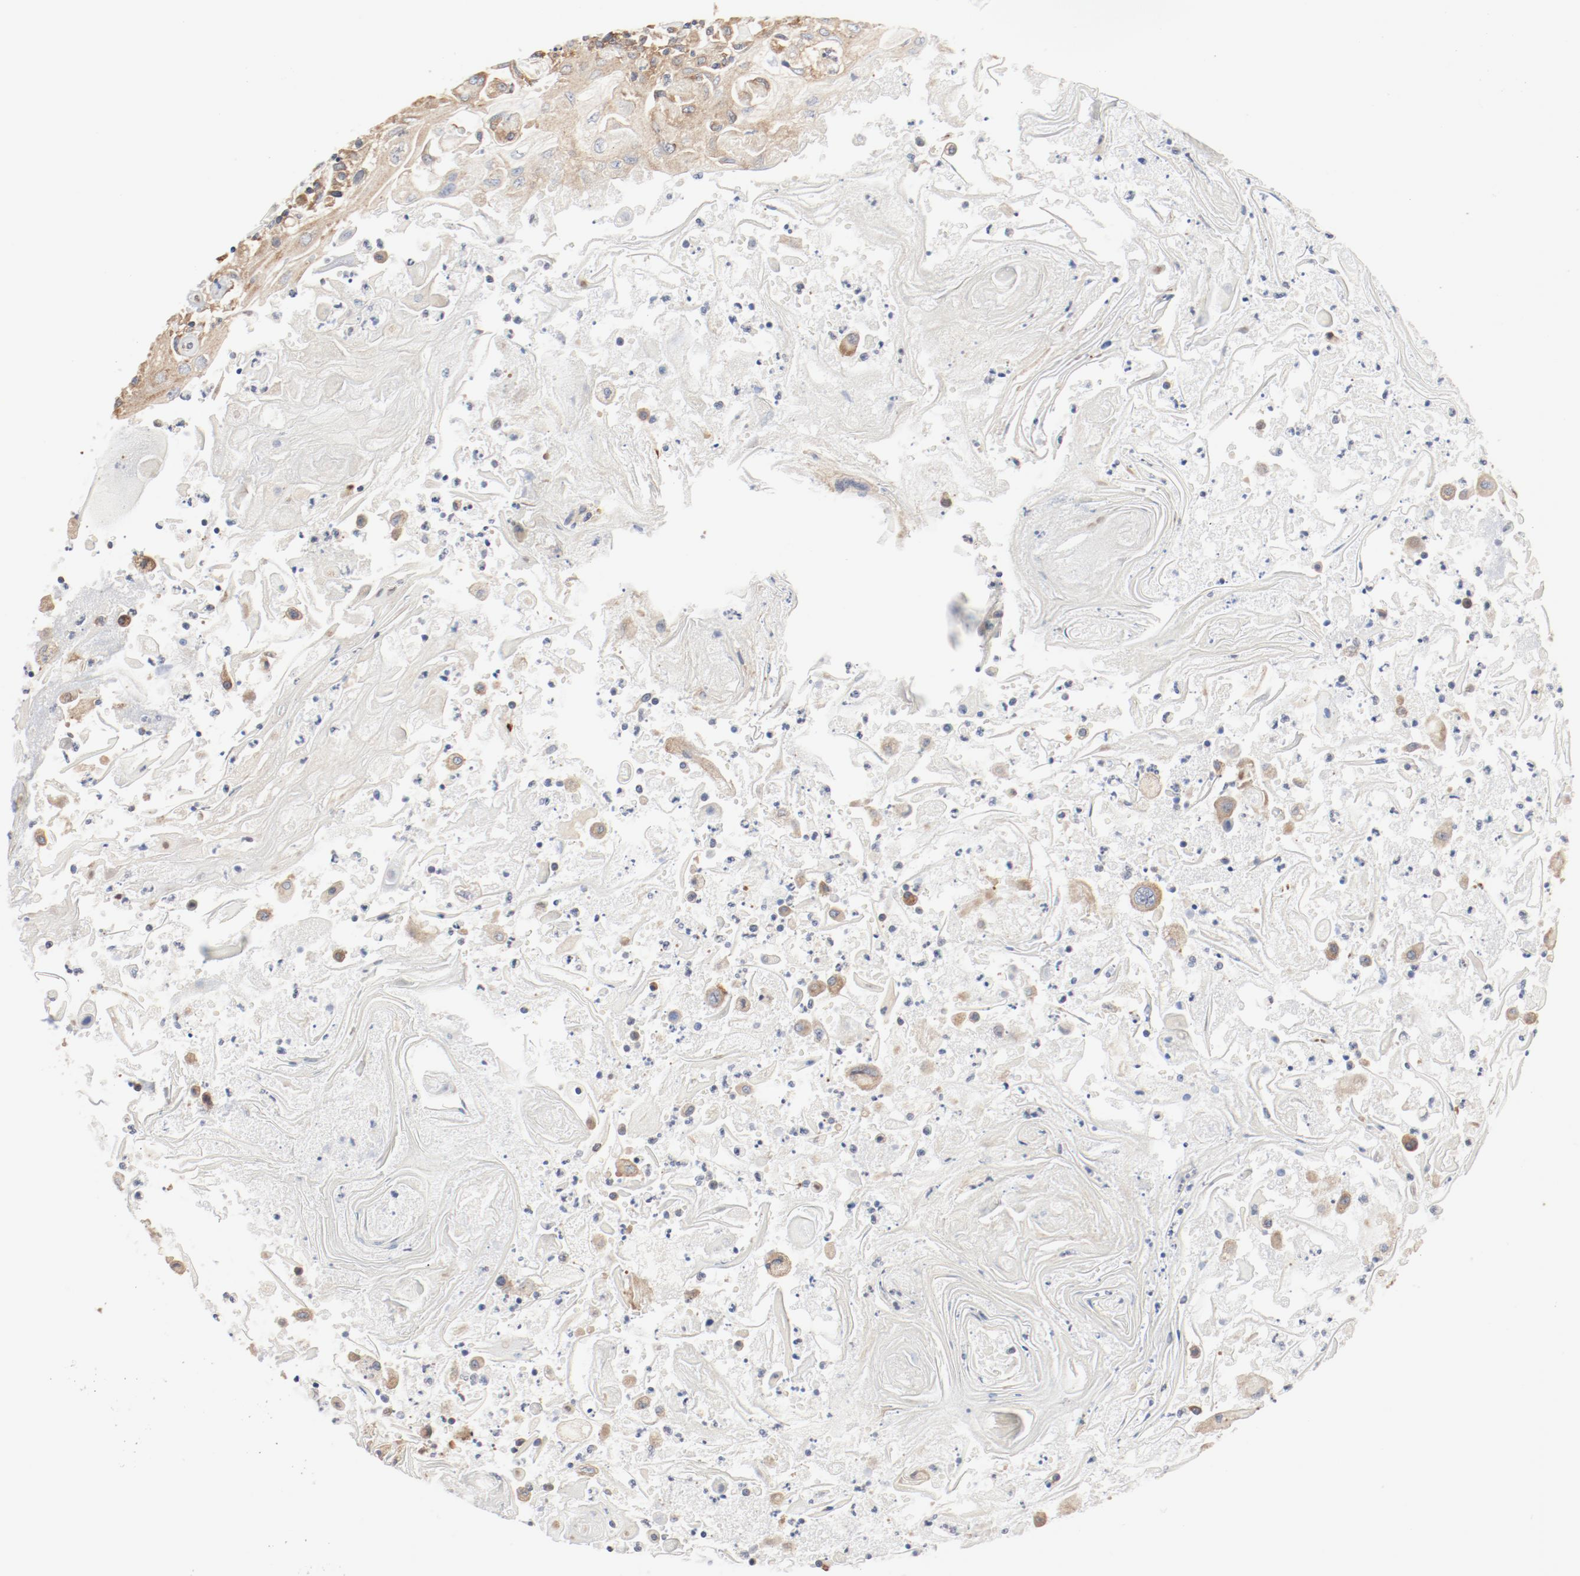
{"staining": {"intensity": "moderate", "quantity": ">75%", "location": "cytoplasmic/membranous"}, "tissue": "head and neck cancer", "cell_type": "Tumor cells", "image_type": "cancer", "snomed": [{"axis": "morphology", "description": "Squamous cell carcinoma, NOS"}, {"axis": "topography", "description": "Oral tissue"}, {"axis": "topography", "description": "Head-Neck"}], "caption": "Tumor cells exhibit moderate cytoplasmic/membranous positivity in approximately >75% of cells in head and neck squamous cell carcinoma.", "gene": "RPS6", "patient": {"sex": "female", "age": 76}}